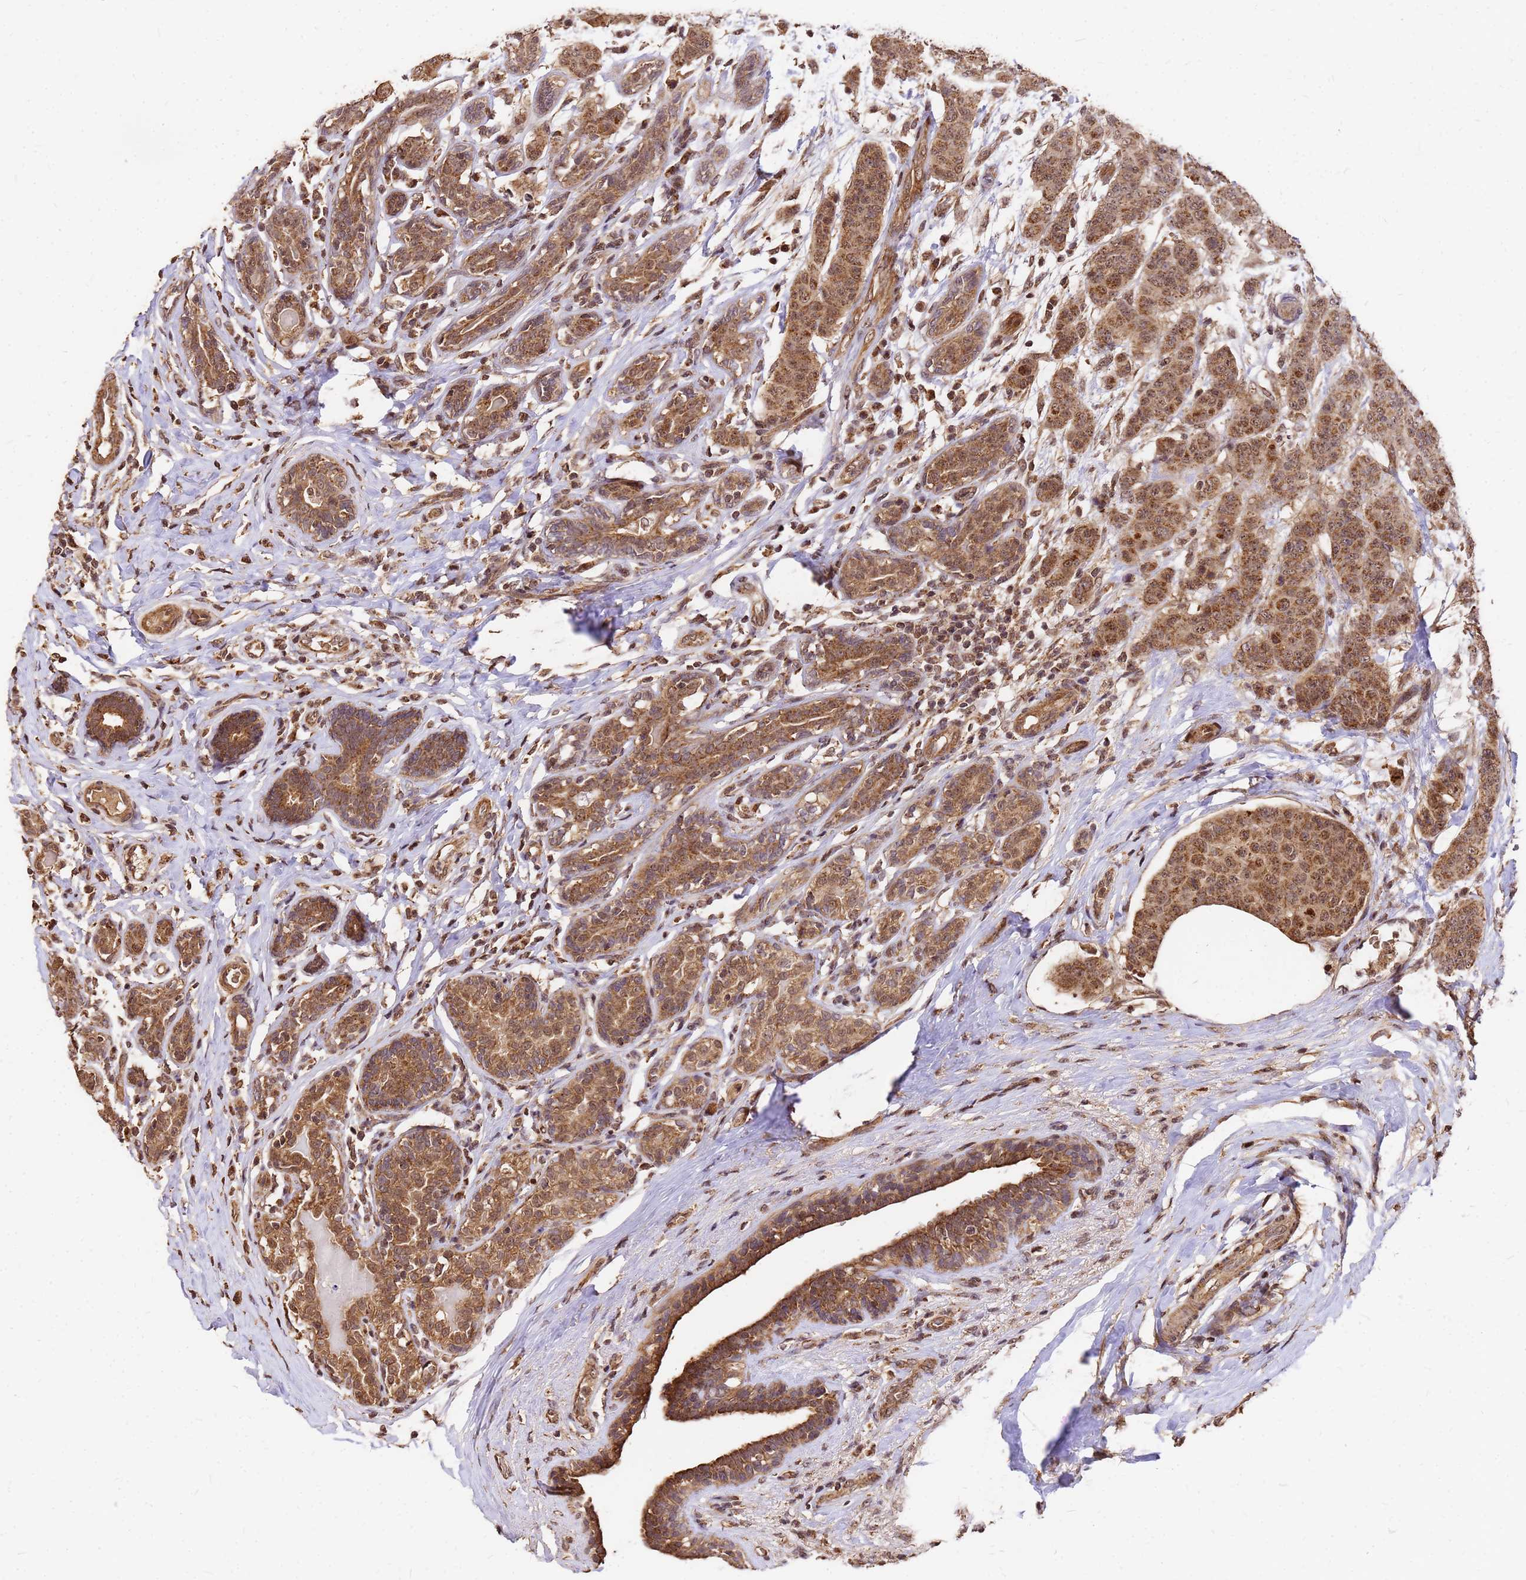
{"staining": {"intensity": "moderate", "quantity": ">75%", "location": "cytoplasmic/membranous,nuclear"}, "tissue": "breast cancer", "cell_type": "Tumor cells", "image_type": "cancer", "snomed": [{"axis": "morphology", "description": "Duct carcinoma"}, {"axis": "topography", "description": "Breast"}], "caption": "Protein staining of breast cancer tissue exhibits moderate cytoplasmic/membranous and nuclear staining in about >75% of tumor cells.", "gene": "GPATCH8", "patient": {"sex": "female", "age": 40}}